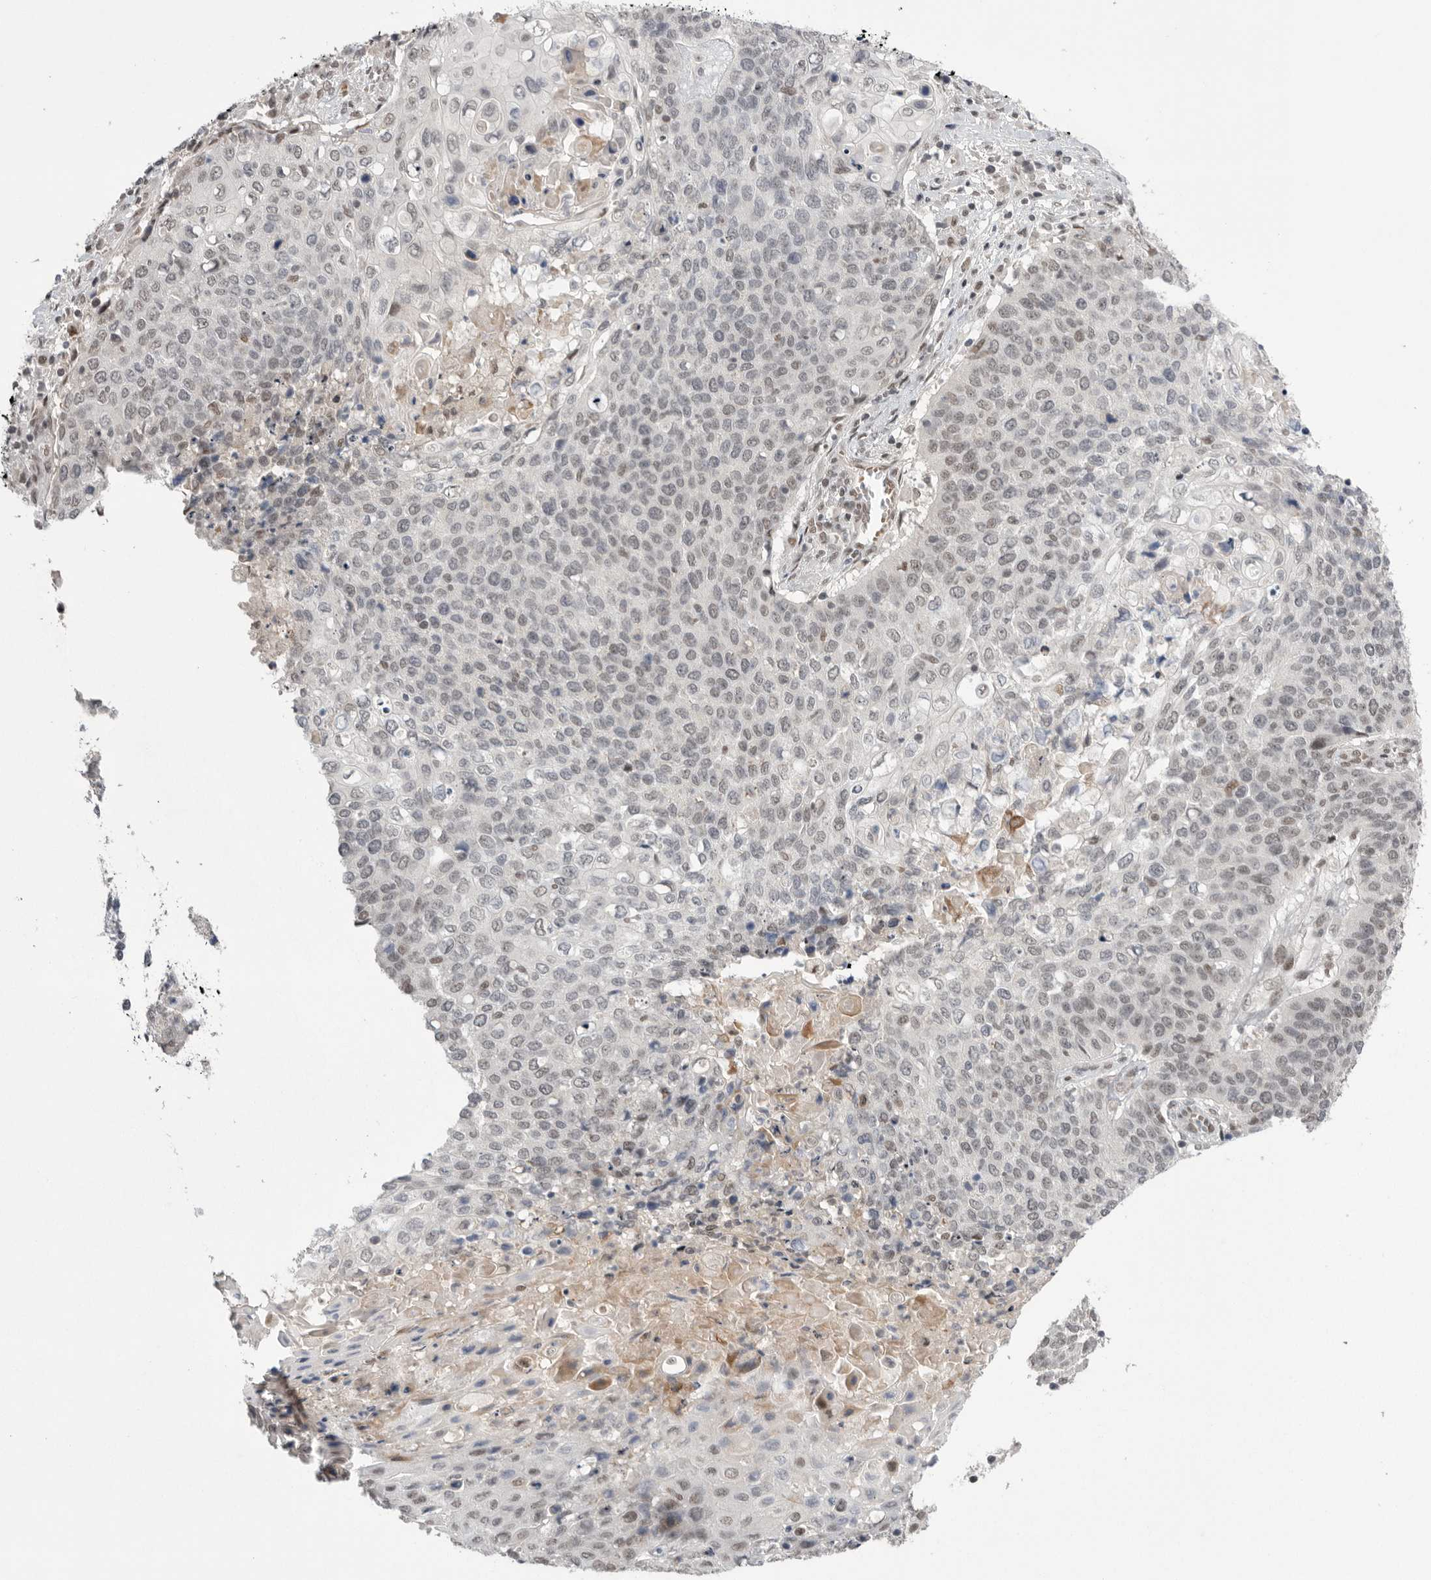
{"staining": {"intensity": "weak", "quantity": "25%-75%", "location": "nuclear"}, "tissue": "cervical cancer", "cell_type": "Tumor cells", "image_type": "cancer", "snomed": [{"axis": "morphology", "description": "Squamous cell carcinoma, NOS"}, {"axis": "topography", "description": "Cervix"}], "caption": "This is an image of immunohistochemistry staining of cervical cancer, which shows weak expression in the nuclear of tumor cells.", "gene": "POU5F1", "patient": {"sex": "female", "age": 39}}